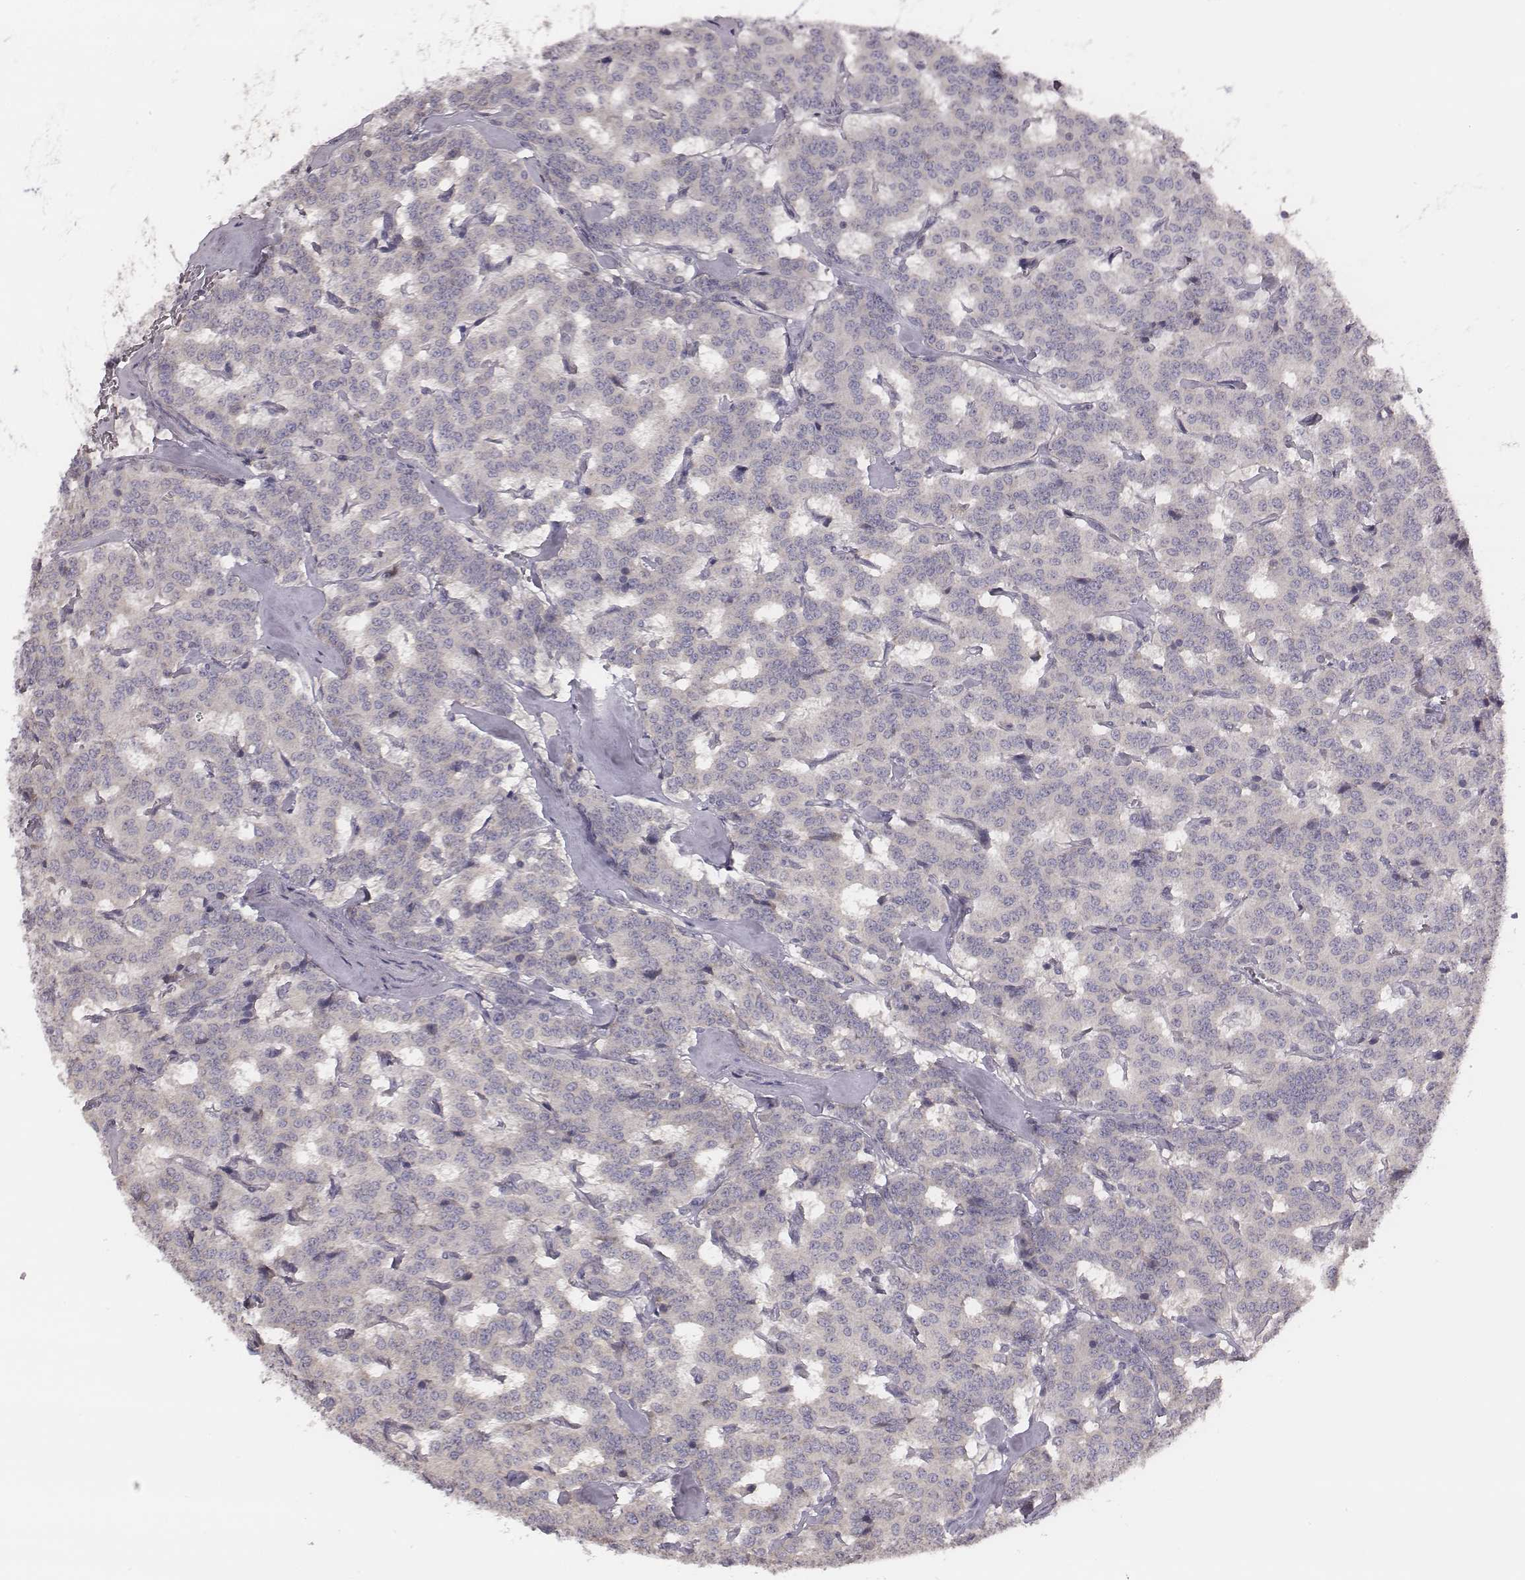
{"staining": {"intensity": "weak", "quantity": "<25%", "location": "cytoplasmic/membranous"}, "tissue": "carcinoid", "cell_type": "Tumor cells", "image_type": "cancer", "snomed": [{"axis": "morphology", "description": "Carcinoid, malignant, NOS"}, {"axis": "topography", "description": "Lung"}], "caption": "An immunohistochemistry micrograph of carcinoid (malignant) is shown. There is no staining in tumor cells of carcinoid (malignant).", "gene": "TLX3", "patient": {"sex": "female", "age": 46}}